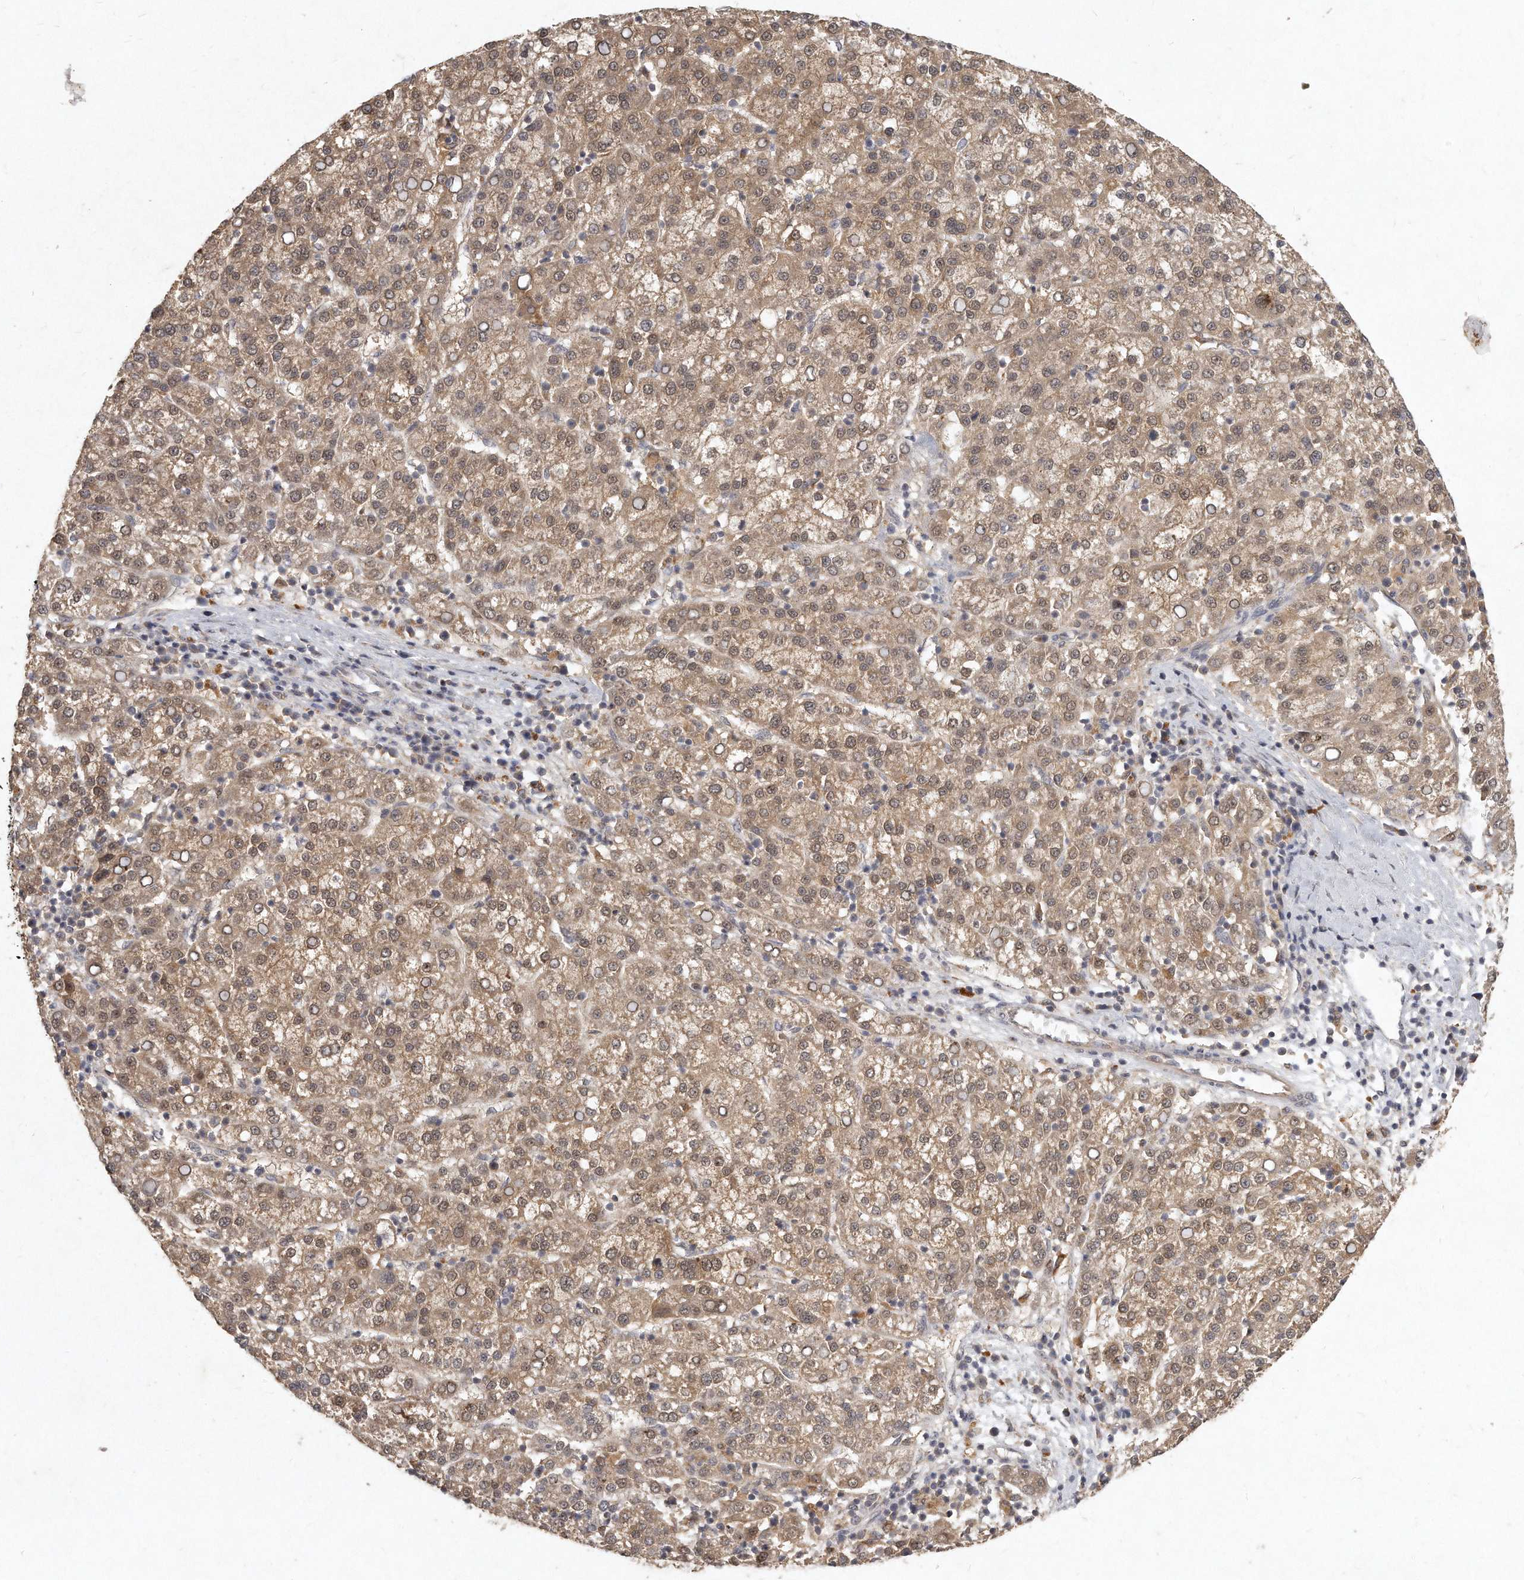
{"staining": {"intensity": "moderate", "quantity": ">75%", "location": "cytoplasmic/membranous,nuclear"}, "tissue": "liver cancer", "cell_type": "Tumor cells", "image_type": "cancer", "snomed": [{"axis": "morphology", "description": "Carcinoma, Hepatocellular, NOS"}, {"axis": "topography", "description": "Liver"}], "caption": "Brown immunohistochemical staining in liver hepatocellular carcinoma reveals moderate cytoplasmic/membranous and nuclear expression in about >75% of tumor cells. (Brightfield microscopy of DAB IHC at high magnification).", "gene": "LGALS8", "patient": {"sex": "female", "age": 58}}